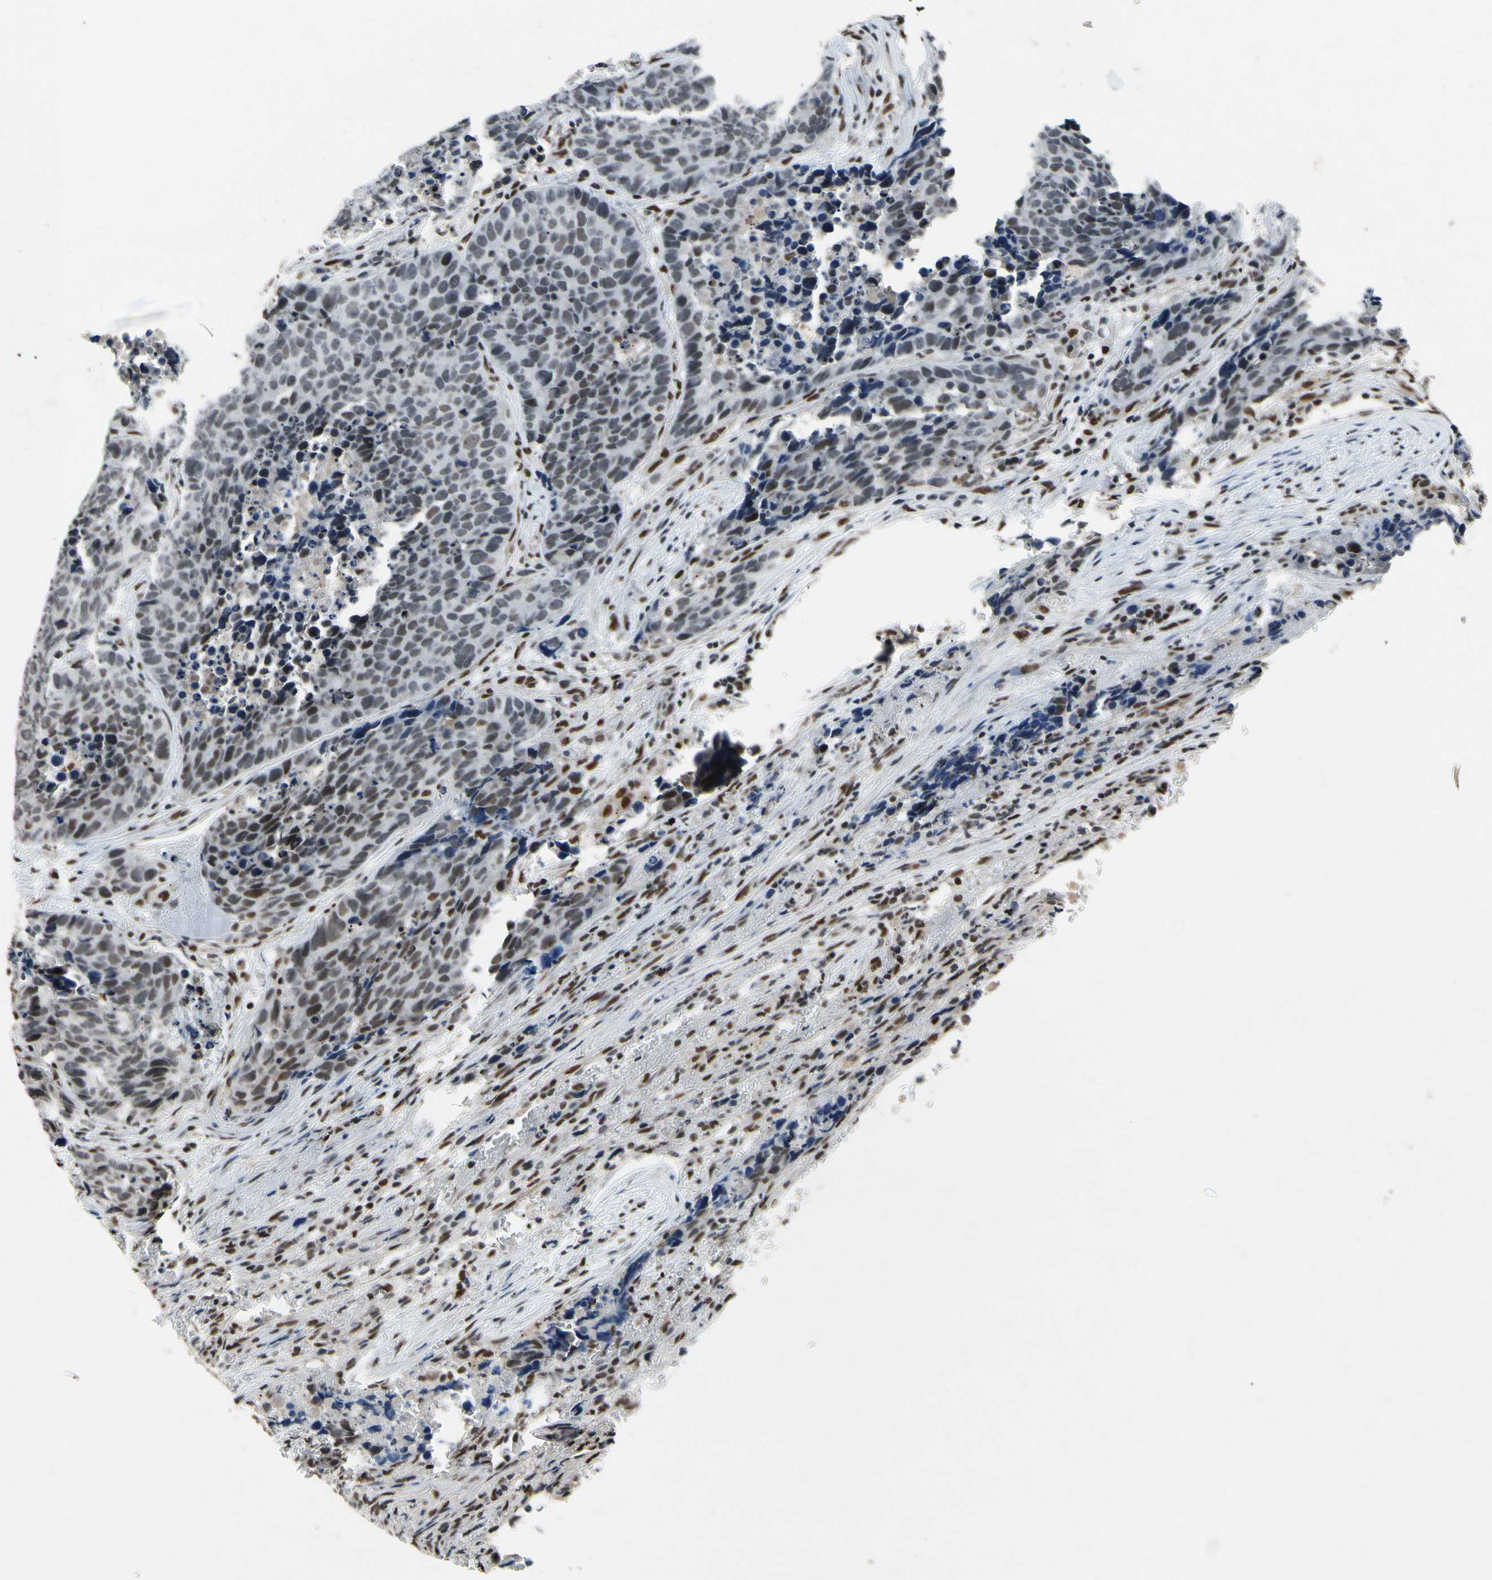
{"staining": {"intensity": "moderate", "quantity": "25%-75%", "location": "nuclear"}, "tissue": "carcinoid", "cell_type": "Tumor cells", "image_type": "cancer", "snomed": [{"axis": "morphology", "description": "Carcinoid, malignant, NOS"}, {"axis": "topography", "description": "Lung"}], "caption": "This is an image of immunohistochemistry staining of malignant carcinoid, which shows moderate expression in the nuclear of tumor cells.", "gene": "RECQL", "patient": {"sex": "male", "age": 60}}